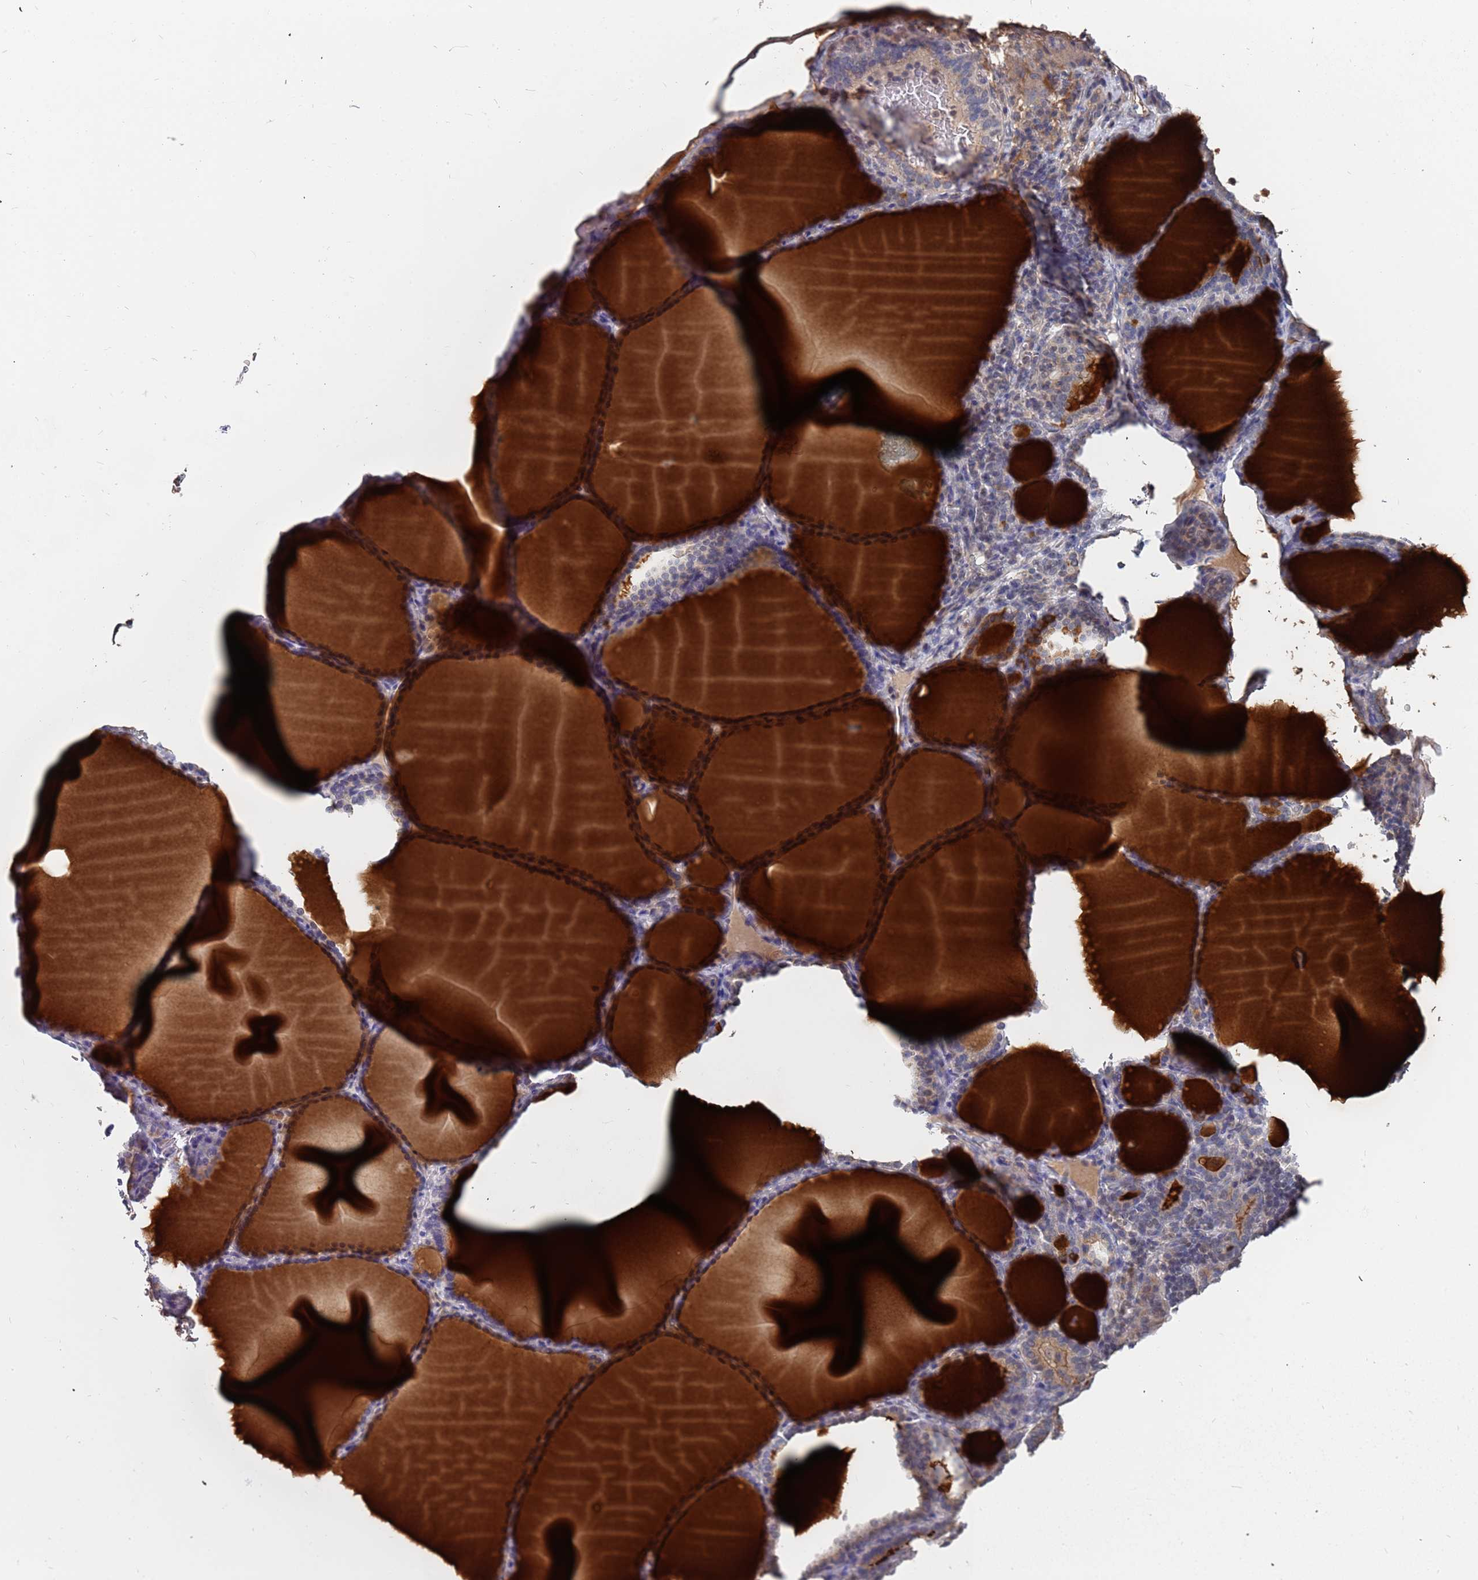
{"staining": {"intensity": "moderate", "quantity": "25%-75%", "location": "cytoplasmic/membranous"}, "tissue": "thyroid gland", "cell_type": "Glandular cells", "image_type": "normal", "snomed": [{"axis": "morphology", "description": "Normal tissue, NOS"}, {"axis": "topography", "description": "Thyroid gland"}], "caption": "Normal thyroid gland reveals moderate cytoplasmic/membranous expression in approximately 25%-75% of glandular cells.", "gene": "TCEANC2", "patient": {"sex": "female", "age": 39}}